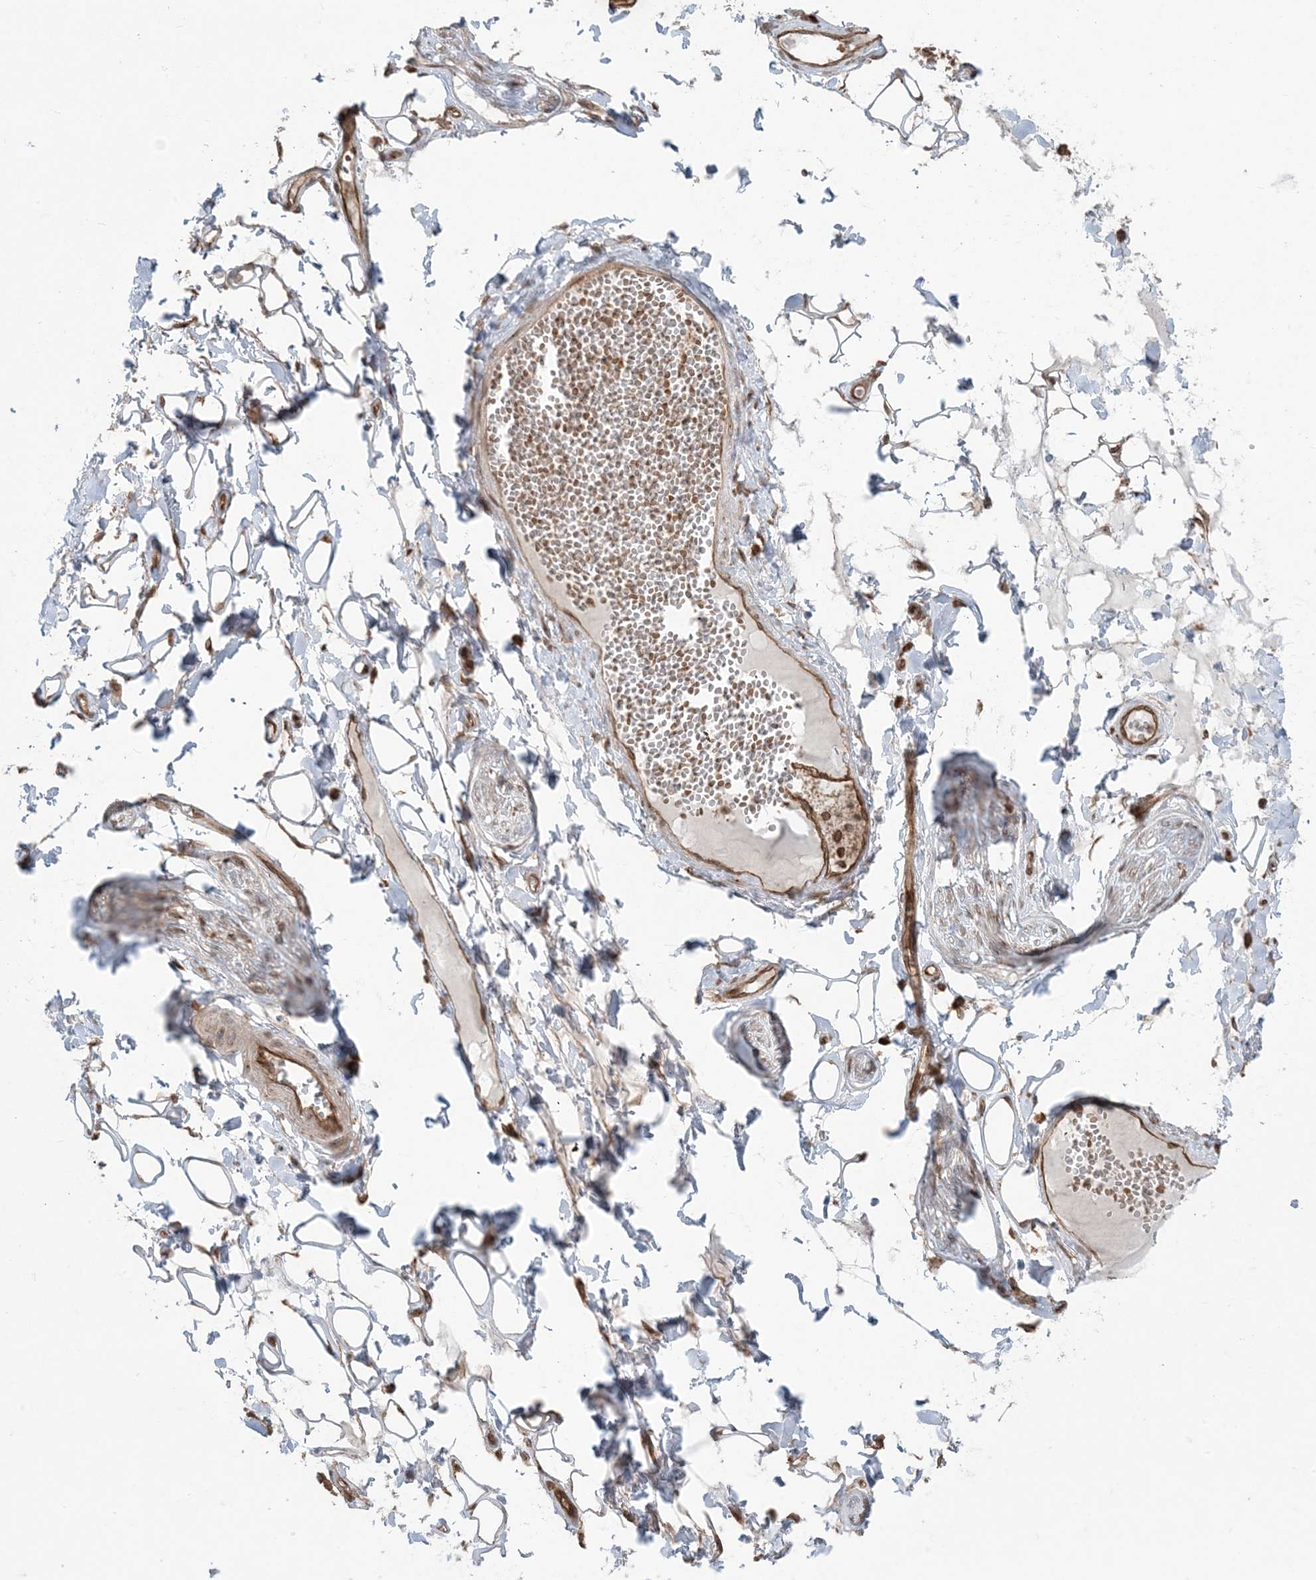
{"staining": {"intensity": "weak", "quantity": ">75%", "location": "cytoplasmic/membranous"}, "tissue": "adipose tissue", "cell_type": "Adipocytes", "image_type": "normal", "snomed": [{"axis": "morphology", "description": "Normal tissue, NOS"}, {"axis": "morphology", "description": "Inflammation, NOS"}, {"axis": "topography", "description": "Salivary gland"}, {"axis": "topography", "description": "Peripheral nerve tissue"}], "caption": "This is a photomicrograph of IHC staining of unremarkable adipose tissue, which shows weak staining in the cytoplasmic/membranous of adipocytes.", "gene": "DDX19B", "patient": {"sex": "female", "age": 75}}